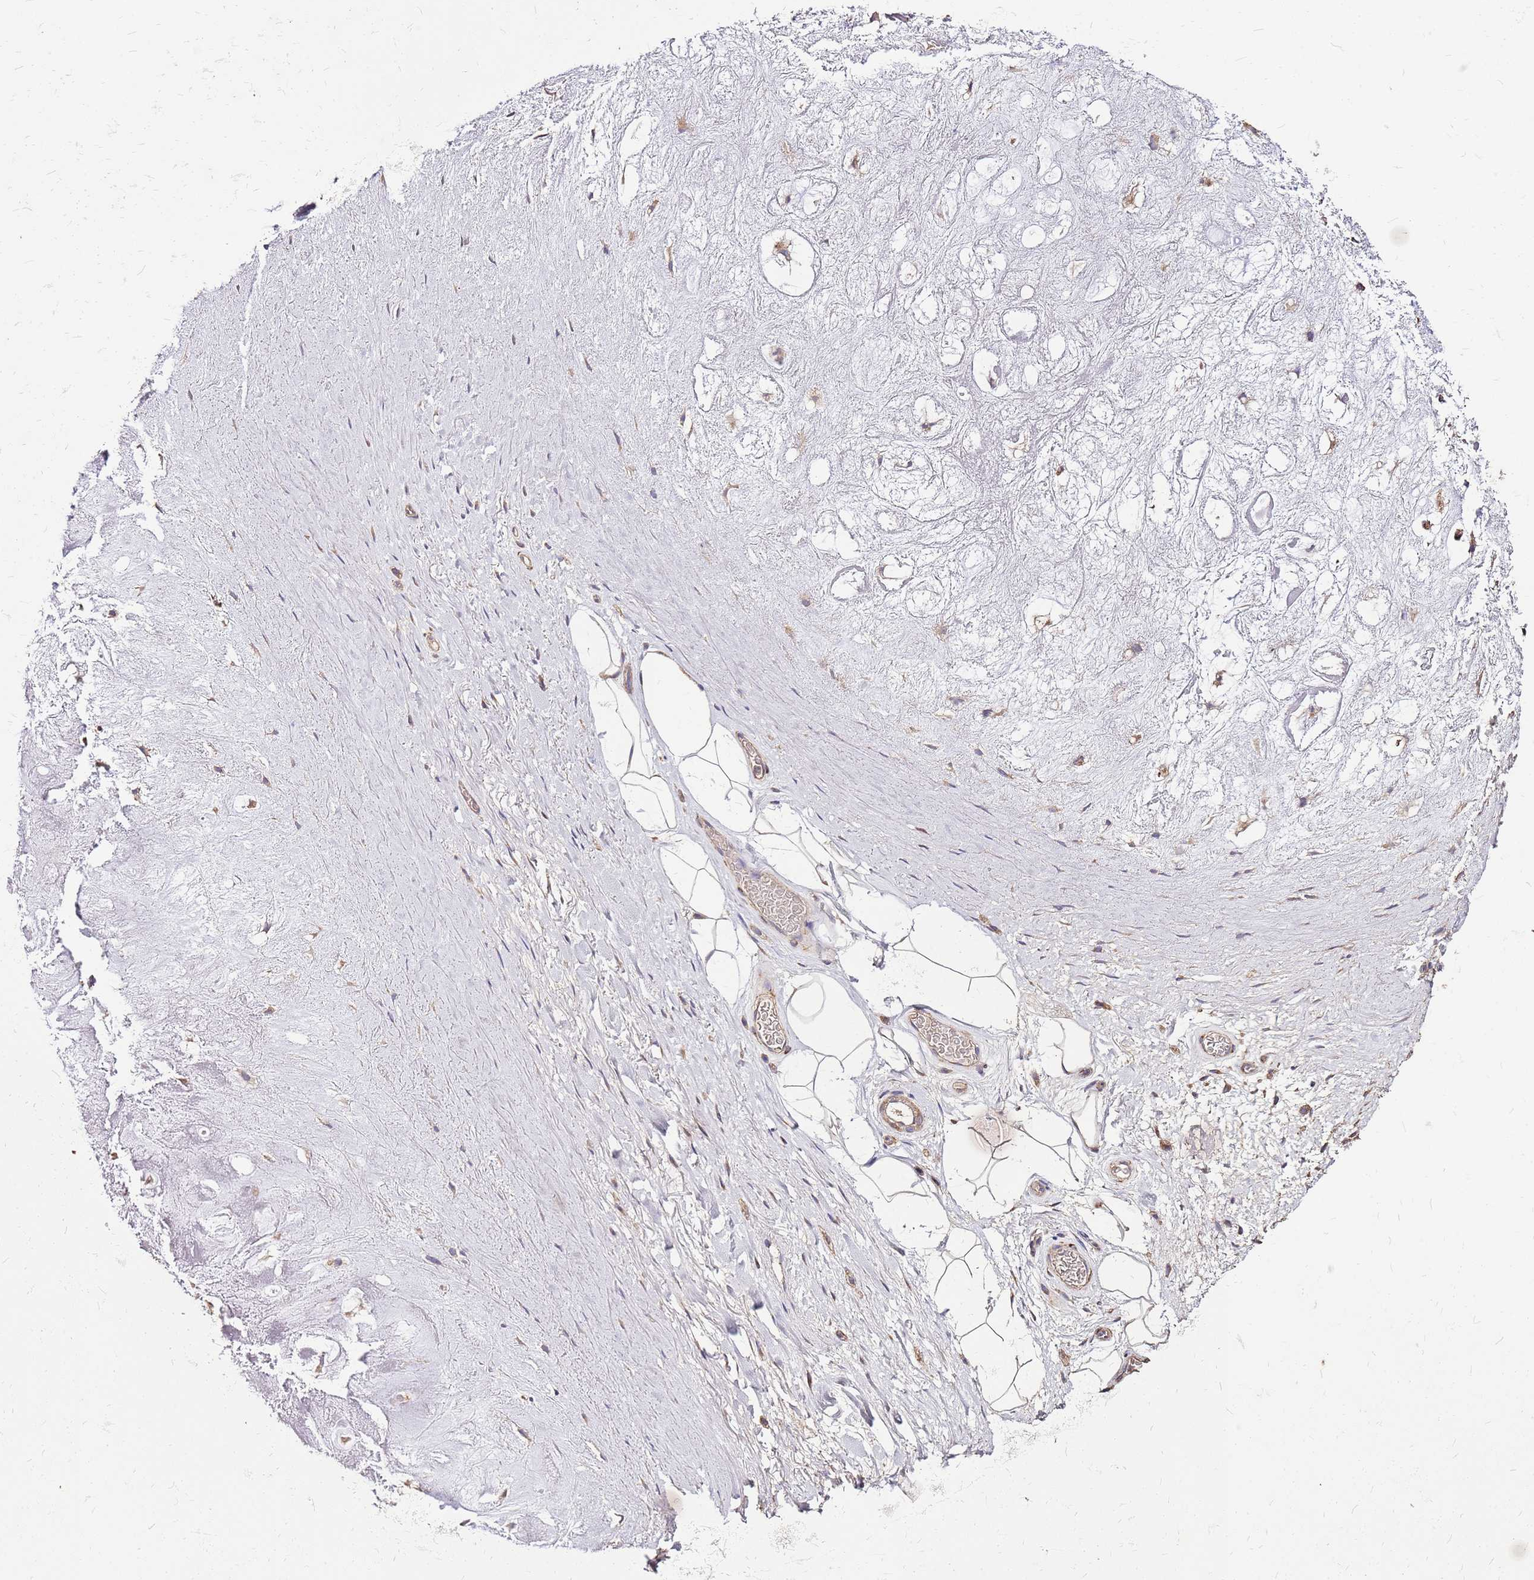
{"staining": {"intensity": "negative", "quantity": "none", "location": "none"}, "tissue": "adipose tissue", "cell_type": "Adipocytes", "image_type": "normal", "snomed": [{"axis": "morphology", "description": "Normal tissue, NOS"}, {"axis": "topography", "description": "Cartilage tissue"}], "caption": "Benign adipose tissue was stained to show a protein in brown. There is no significant expression in adipocytes.", "gene": "EXD3", "patient": {"sex": "male", "age": 81}}